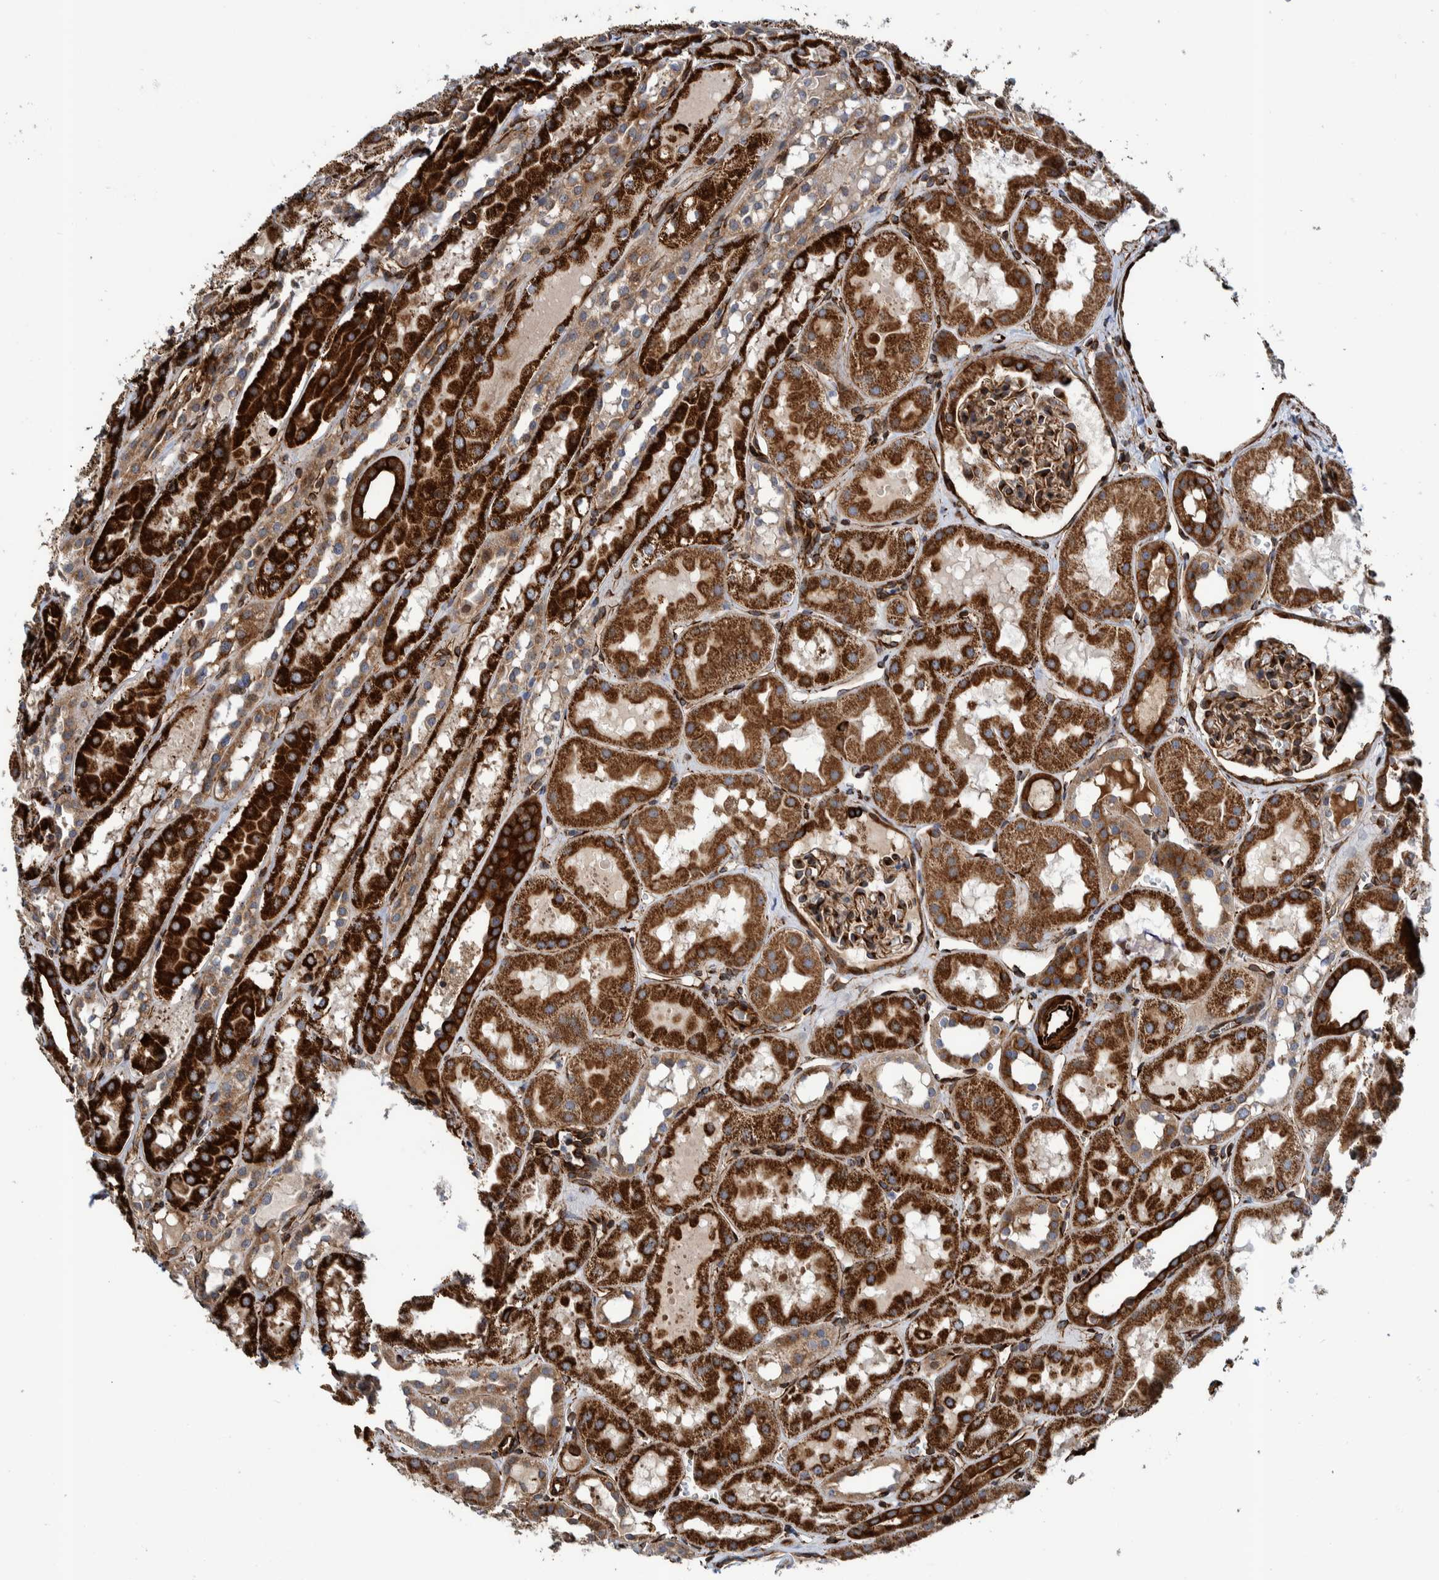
{"staining": {"intensity": "strong", "quantity": ">75%", "location": "cytoplasmic/membranous"}, "tissue": "kidney", "cell_type": "Cells in glomeruli", "image_type": "normal", "snomed": [{"axis": "morphology", "description": "Normal tissue, NOS"}, {"axis": "topography", "description": "Kidney"}, {"axis": "topography", "description": "Urinary bladder"}], "caption": "Immunohistochemical staining of benign human kidney reveals strong cytoplasmic/membranous protein staining in approximately >75% of cells in glomeruli.", "gene": "CCDC57", "patient": {"sex": "male", "age": 16}}